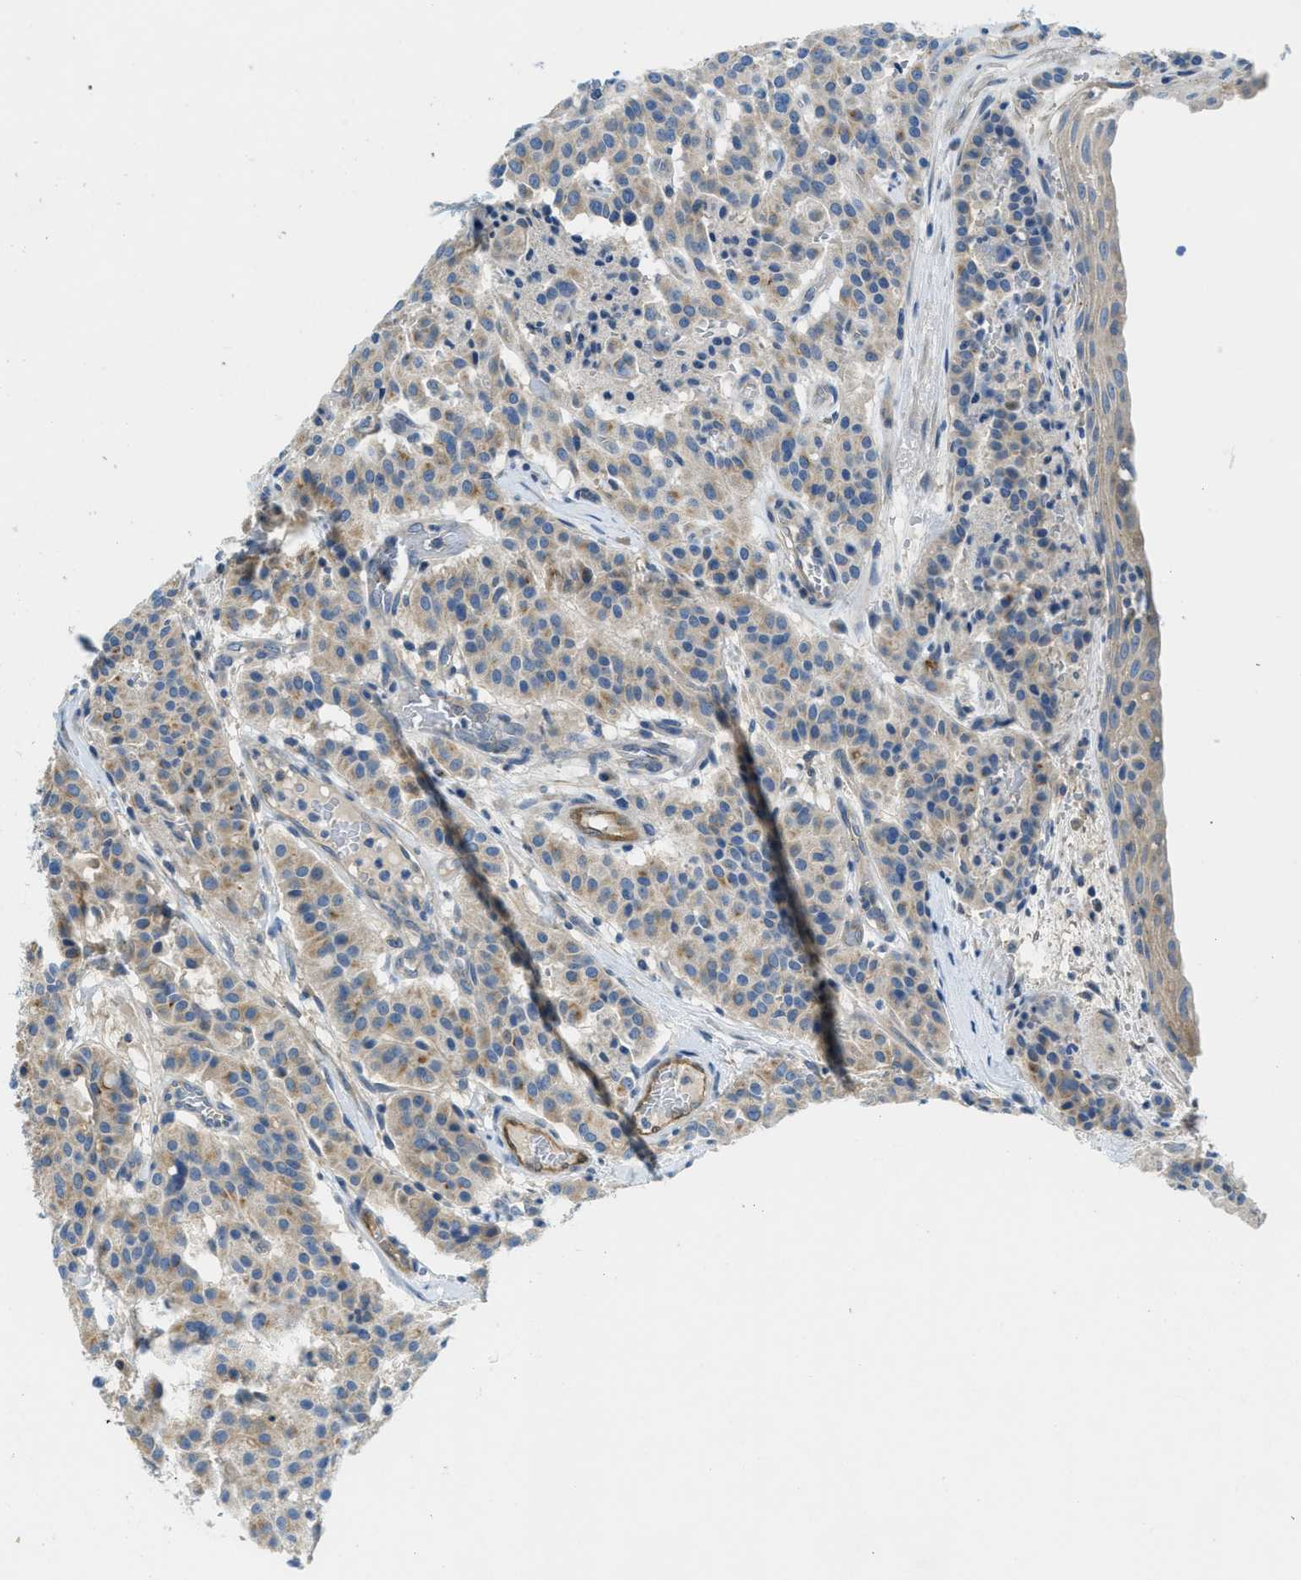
{"staining": {"intensity": "weak", "quantity": "<25%", "location": "cytoplasmic/membranous"}, "tissue": "carcinoid", "cell_type": "Tumor cells", "image_type": "cancer", "snomed": [{"axis": "morphology", "description": "Carcinoid, malignant, NOS"}, {"axis": "topography", "description": "Lung"}], "caption": "An image of human carcinoid is negative for staining in tumor cells.", "gene": "RIPK2", "patient": {"sex": "male", "age": 30}}